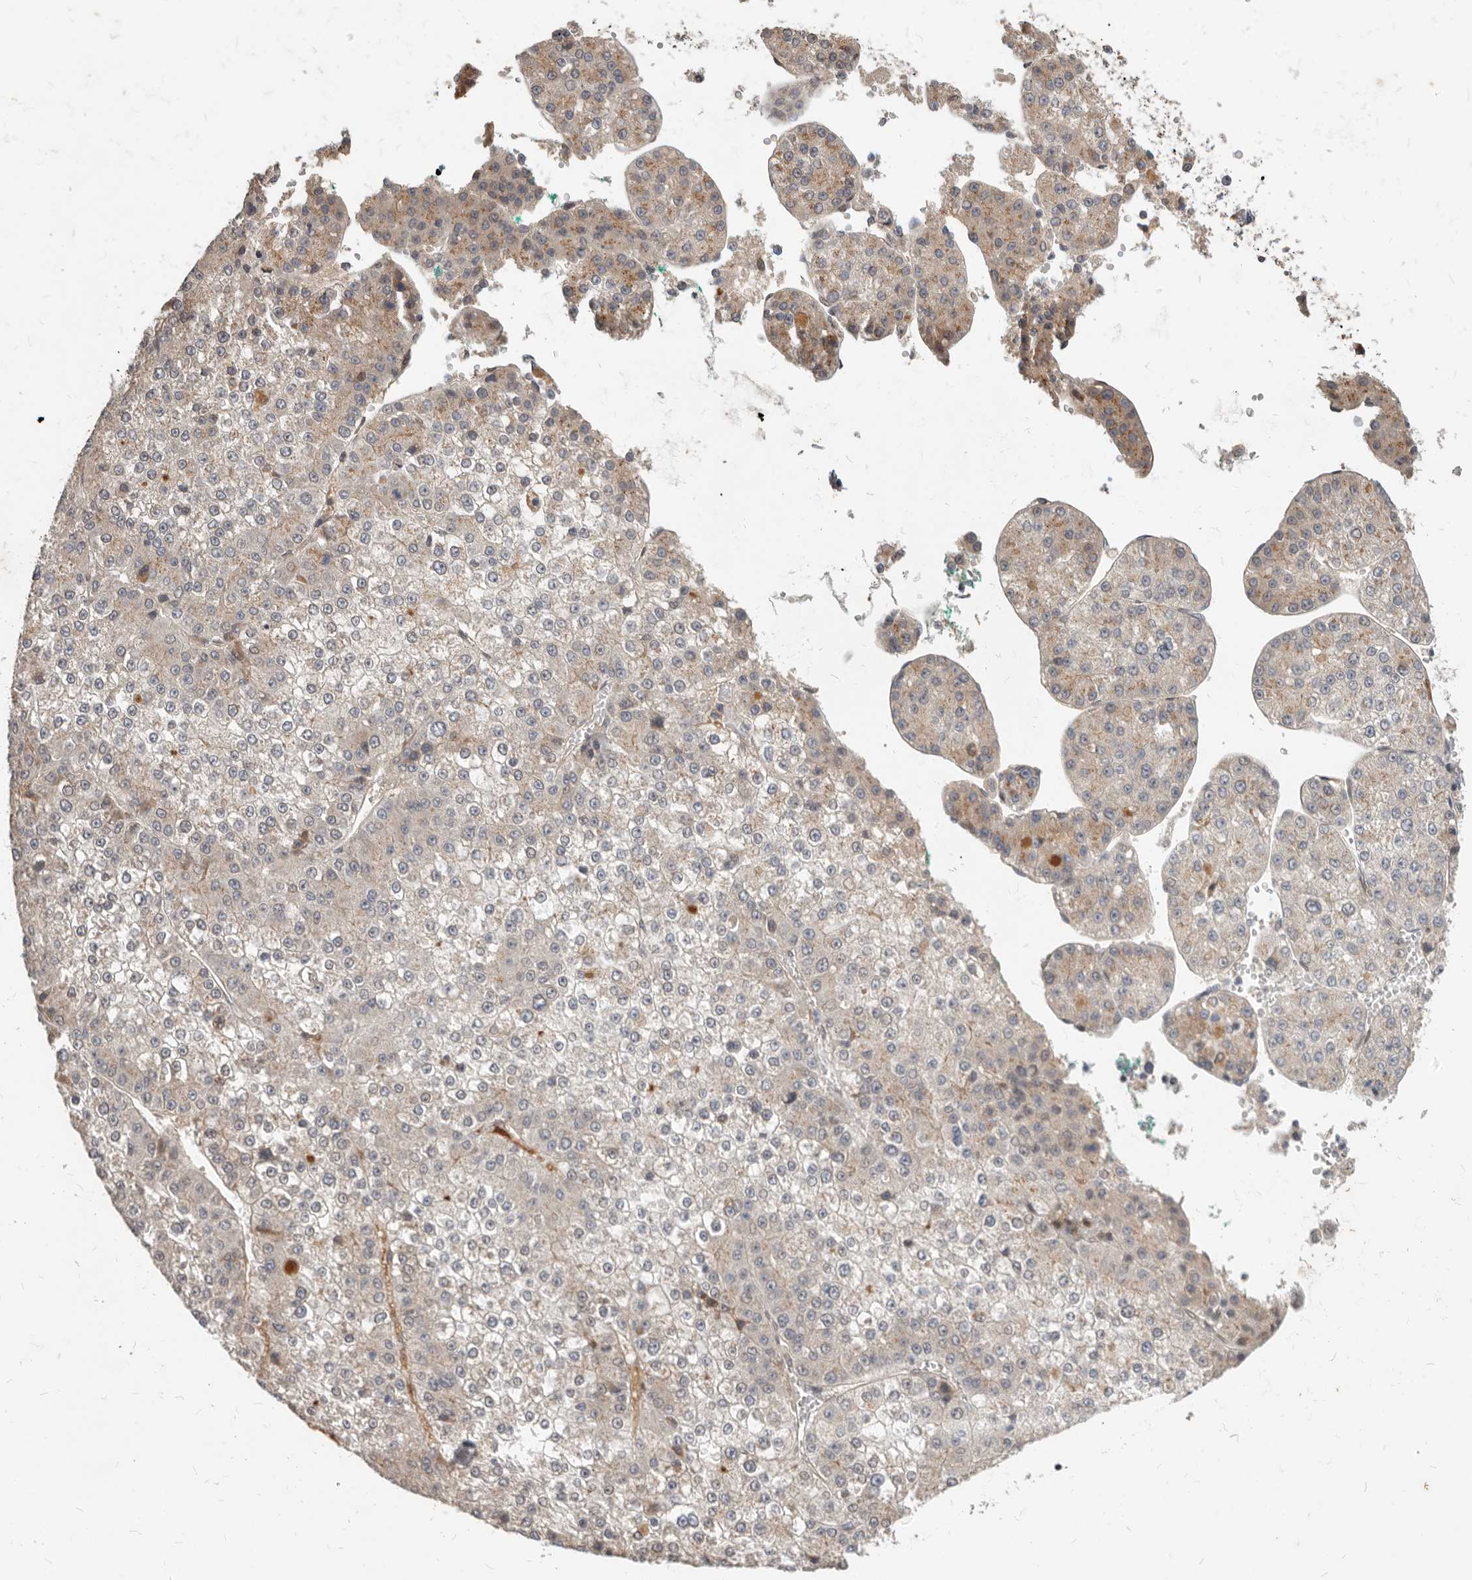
{"staining": {"intensity": "moderate", "quantity": "<25%", "location": "cytoplasmic/membranous"}, "tissue": "liver cancer", "cell_type": "Tumor cells", "image_type": "cancer", "snomed": [{"axis": "morphology", "description": "Carcinoma, Hepatocellular, NOS"}, {"axis": "topography", "description": "Liver"}], "caption": "Hepatocellular carcinoma (liver) stained with immunohistochemistry demonstrates moderate cytoplasmic/membranous expression in about <25% of tumor cells.", "gene": "NPY4R", "patient": {"sex": "female", "age": 73}}